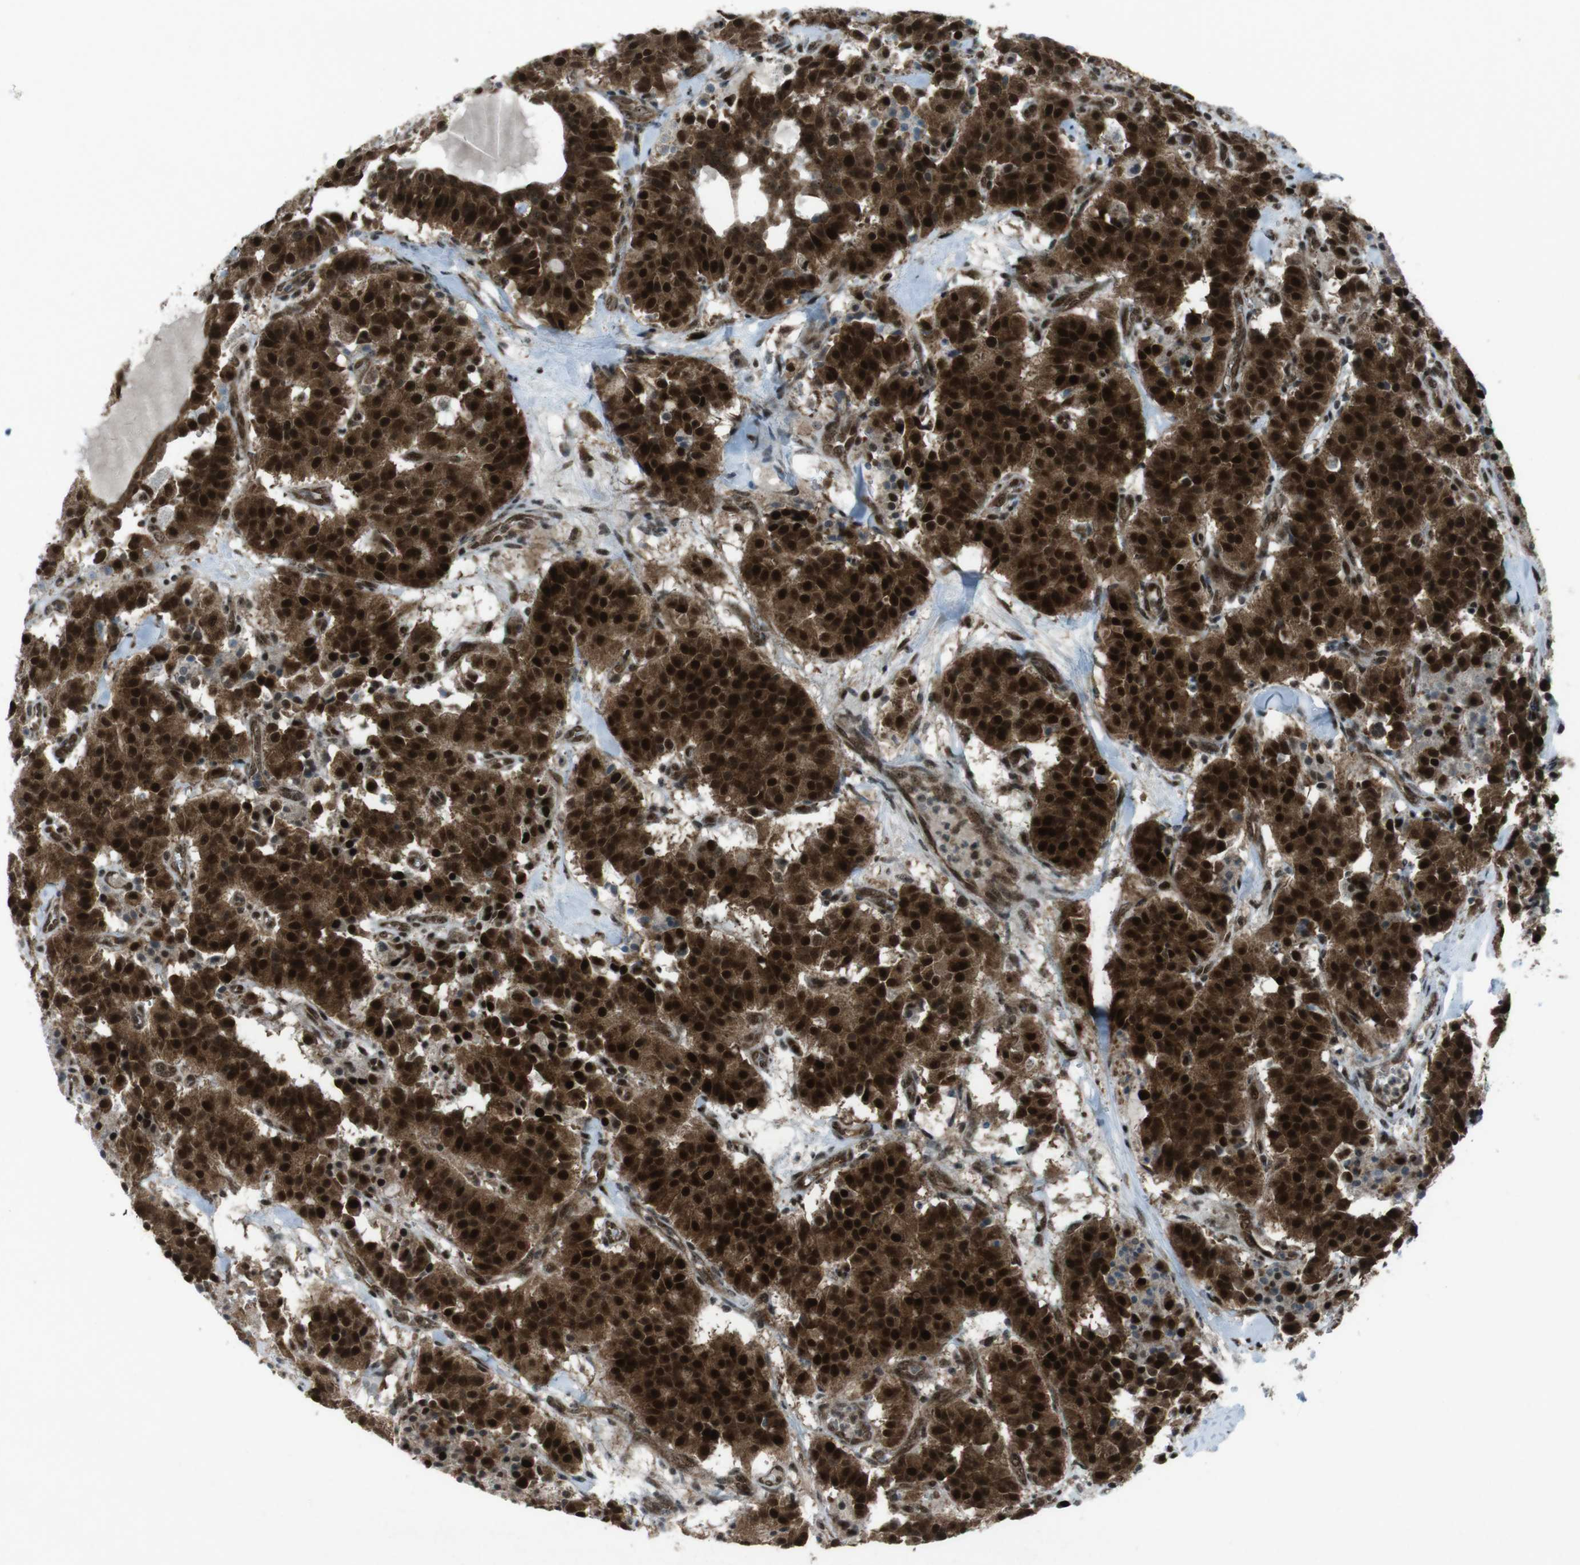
{"staining": {"intensity": "strong", "quantity": ">75%", "location": "cytoplasmic/membranous,nuclear"}, "tissue": "carcinoid", "cell_type": "Tumor cells", "image_type": "cancer", "snomed": [{"axis": "morphology", "description": "Carcinoid, malignant, NOS"}, {"axis": "topography", "description": "Lung"}], "caption": "Carcinoid (malignant) stained with immunohistochemistry displays strong cytoplasmic/membranous and nuclear positivity in about >75% of tumor cells.", "gene": "CSNK1D", "patient": {"sex": "male", "age": 30}}